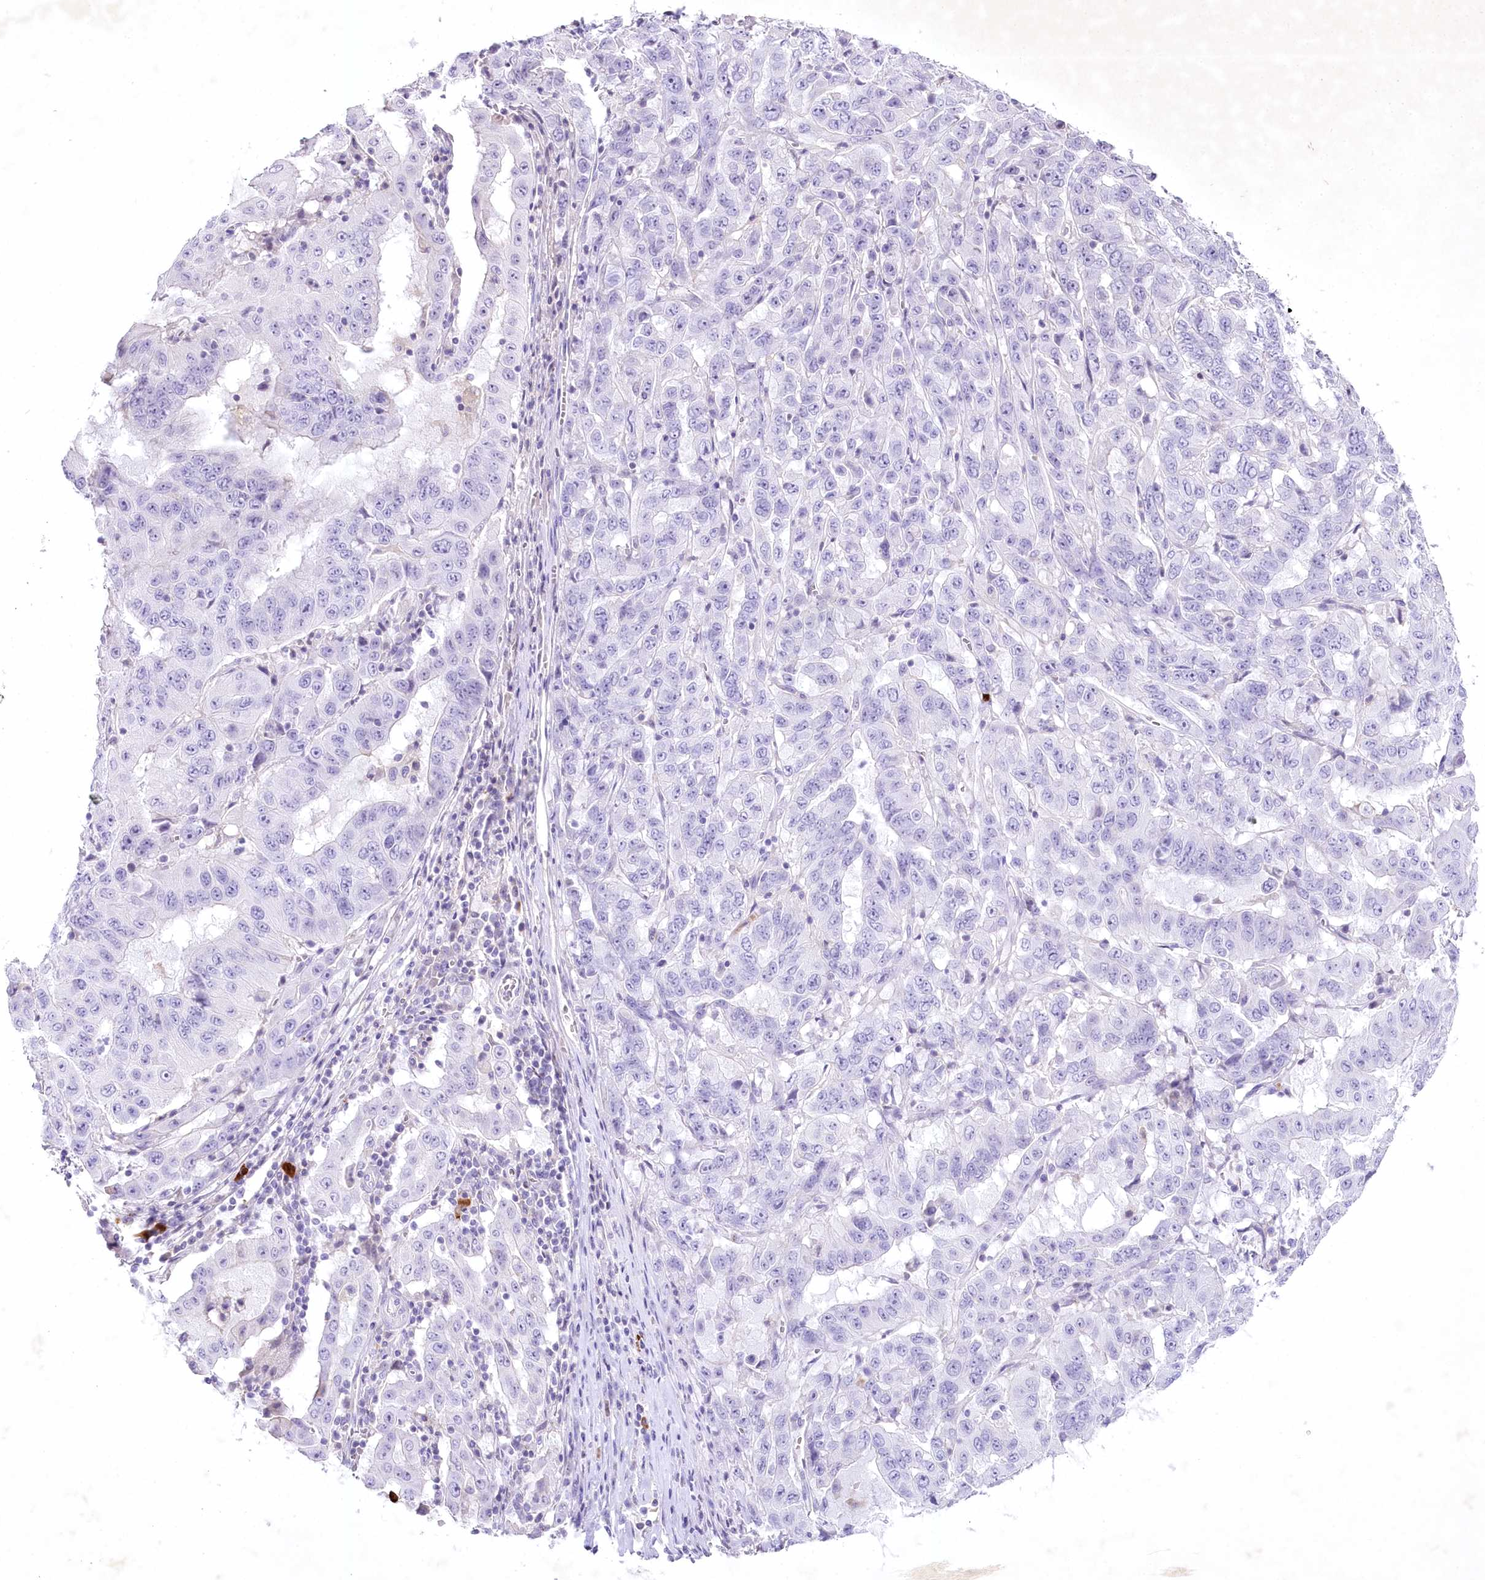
{"staining": {"intensity": "negative", "quantity": "none", "location": "none"}, "tissue": "pancreatic cancer", "cell_type": "Tumor cells", "image_type": "cancer", "snomed": [{"axis": "morphology", "description": "Adenocarcinoma, NOS"}, {"axis": "topography", "description": "Pancreas"}], "caption": "Immunohistochemistry histopathology image of neoplastic tissue: human pancreatic cancer stained with DAB displays no significant protein expression in tumor cells.", "gene": "MYOZ1", "patient": {"sex": "male", "age": 63}}